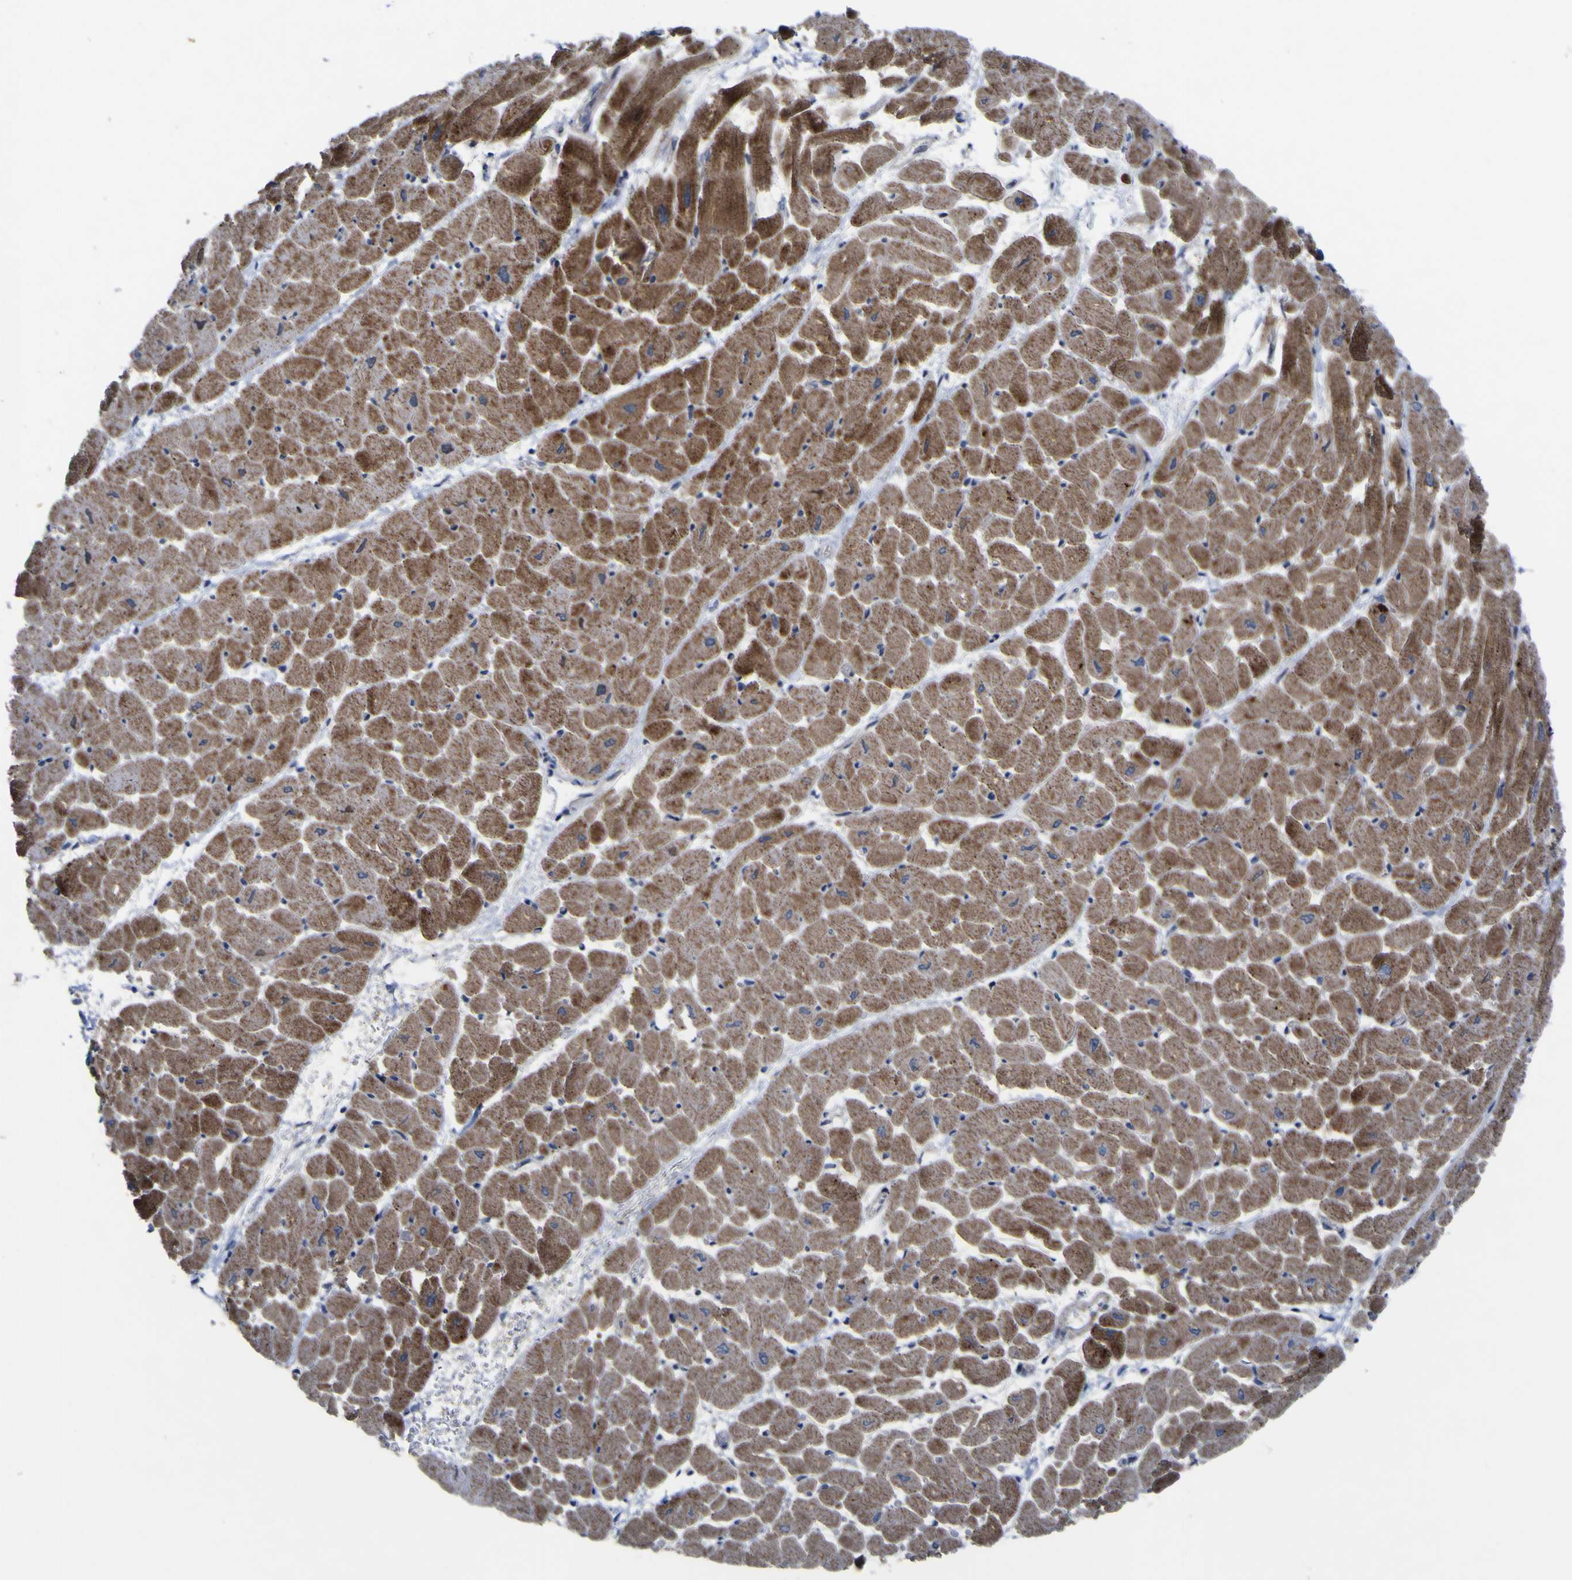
{"staining": {"intensity": "moderate", "quantity": ">75%", "location": "cytoplasmic/membranous"}, "tissue": "heart muscle", "cell_type": "Cardiomyocytes", "image_type": "normal", "snomed": [{"axis": "morphology", "description": "Normal tissue, NOS"}, {"axis": "topography", "description": "Heart"}], "caption": "Protein staining by immunohistochemistry demonstrates moderate cytoplasmic/membranous staining in about >75% of cardiomyocytes in benign heart muscle.", "gene": "NAV1", "patient": {"sex": "male", "age": 45}}